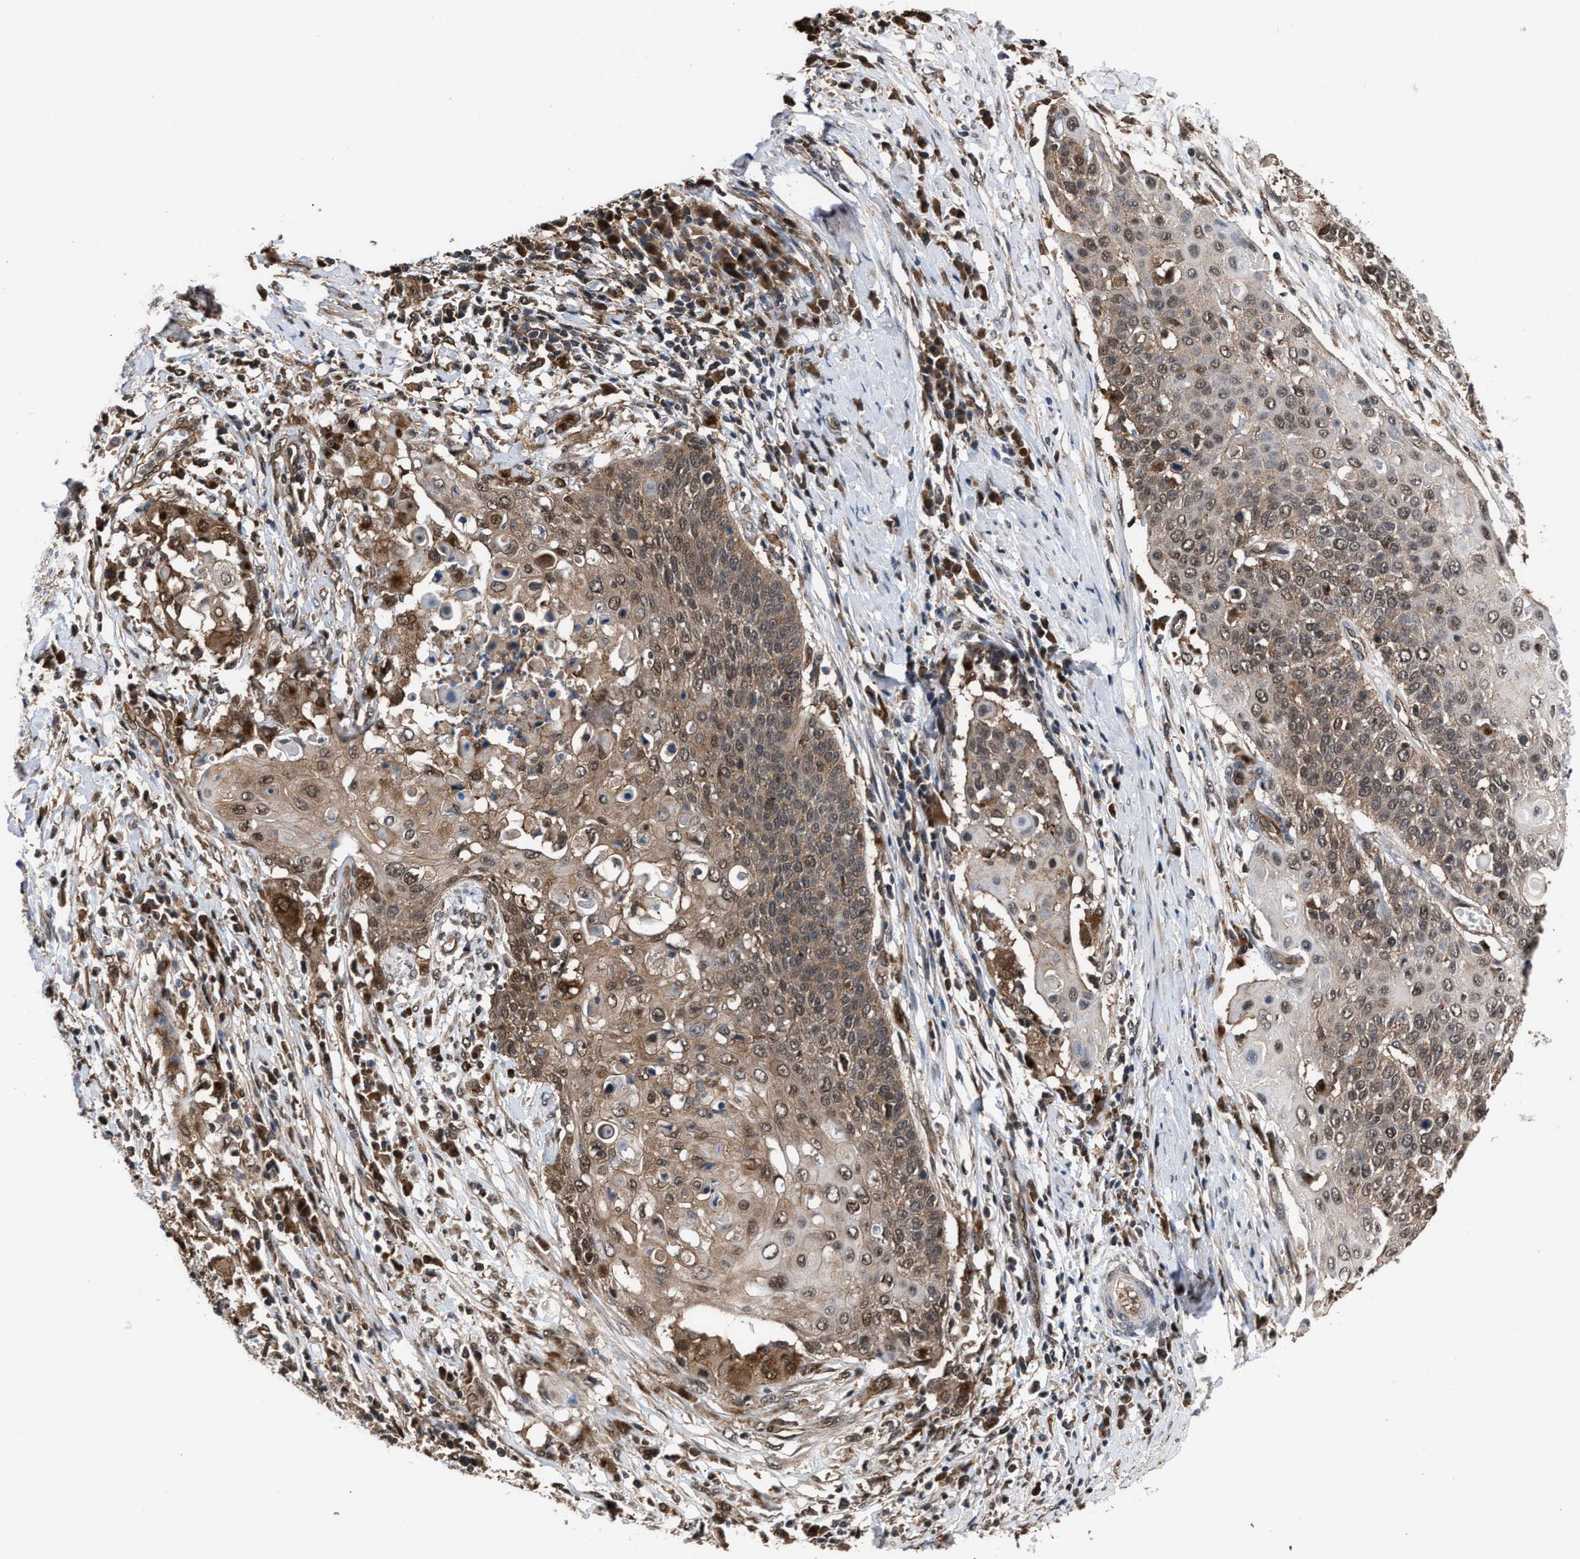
{"staining": {"intensity": "weak", "quantity": ">75%", "location": "cytoplasmic/membranous,nuclear"}, "tissue": "cervical cancer", "cell_type": "Tumor cells", "image_type": "cancer", "snomed": [{"axis": "morphology", "description": "Squamous cell carcinoma, NOS"}, {"axis": "topography", "description": "Cervix"}], "caption": "Weak cytoplasmic/membranous and nuclear protein staining is identified in approximately >75% of tumor cells in cervical cancer (squamous cell carcinoma).", "gene": "SCAI", "patient": {"sex": "female", "age": 39}}